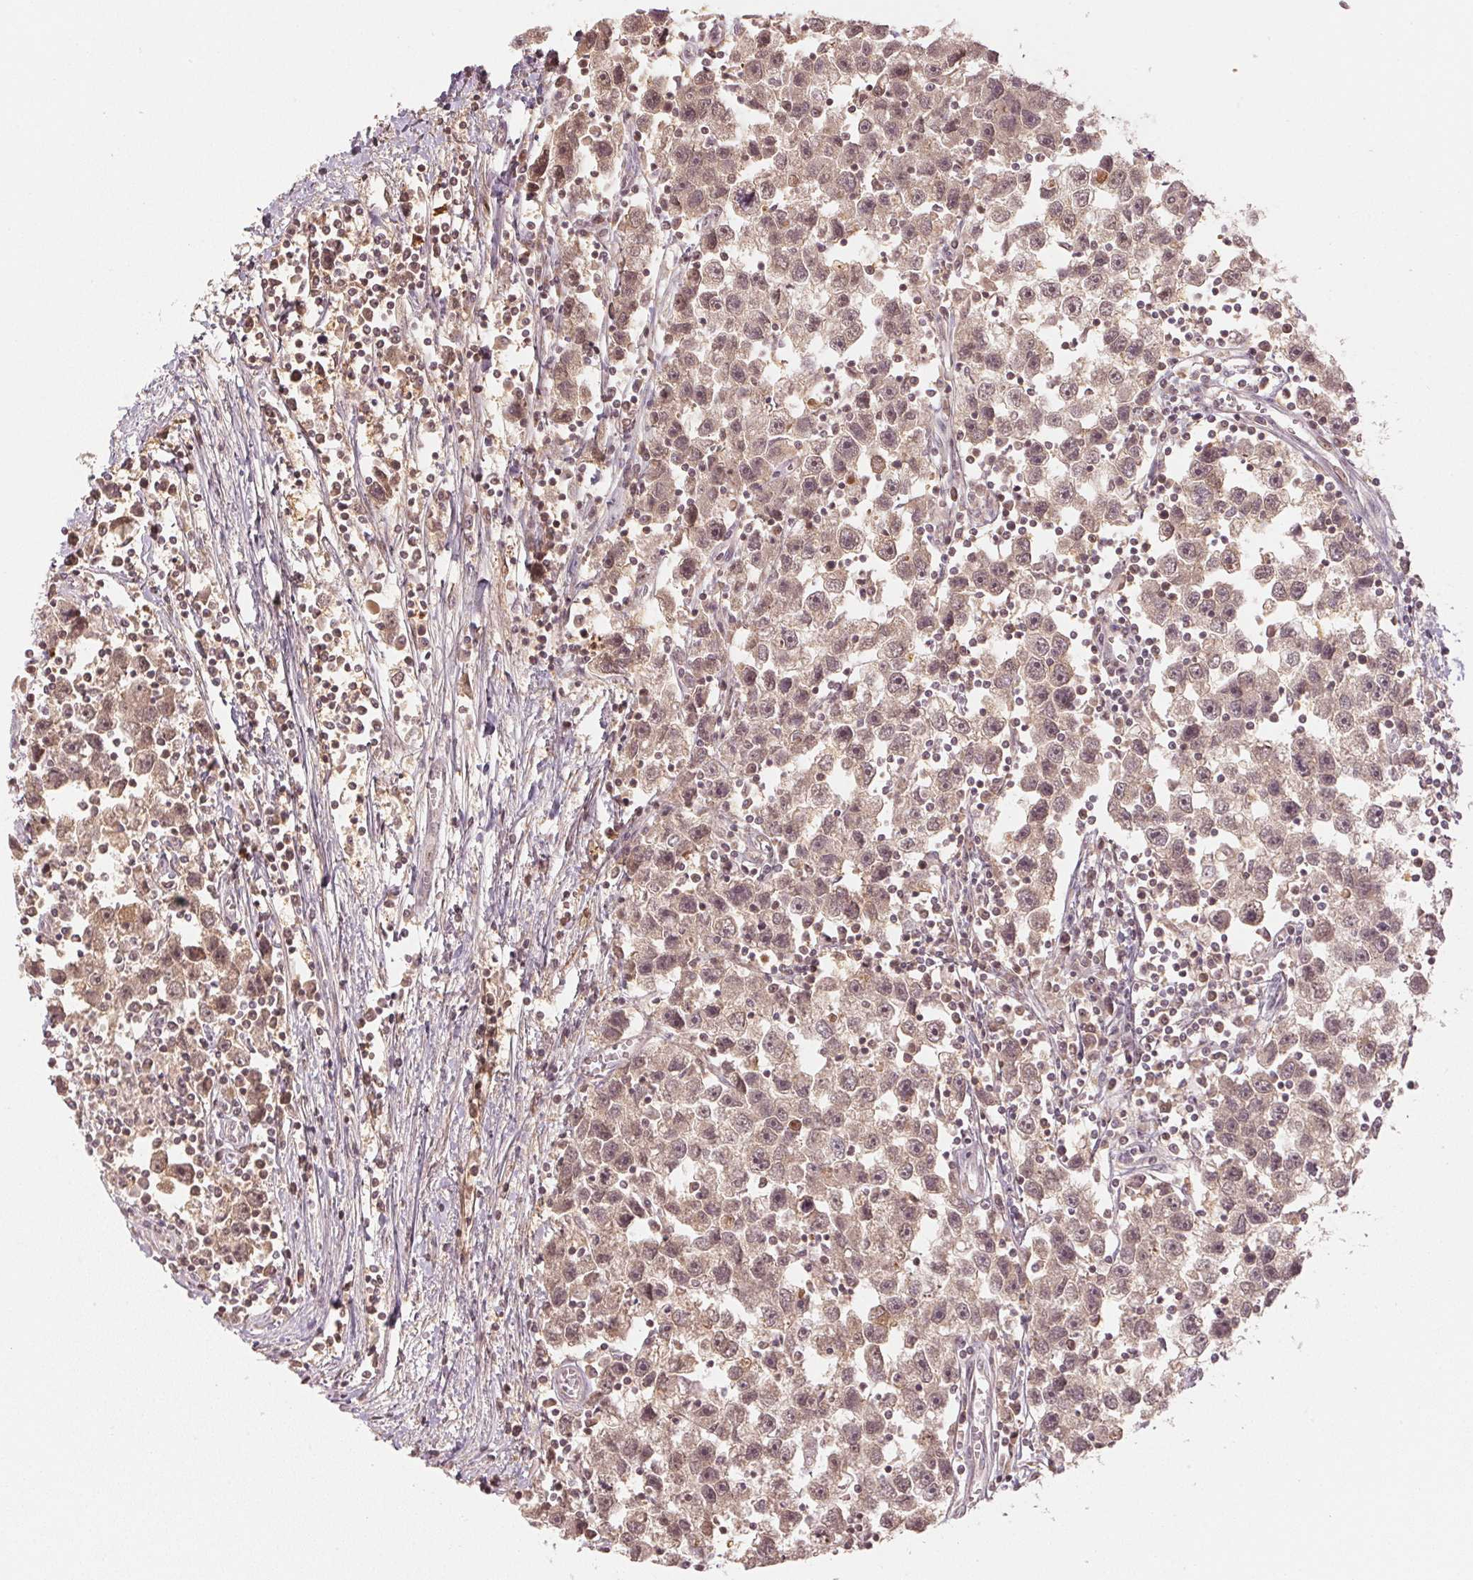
{"staining": {"intensity": "weak", "quantity": ">75%", "location": "cytoplasmic/membranous,nuclear"}, "tissue": "testis cancer", "cell_type": "Tumor cells", "image_type": "cancer", "snomed": [{"axis": "morphology", "description": "Seminoma, NOS"}, {"axis": "topography", "description": "Testis"}], "caption": "Seminoma (testis) stained with a protein marker demonstrates weak staining in tumor cells.", "gene": "UBE2L3", "patient": {"sex": "male", "age": 30}}